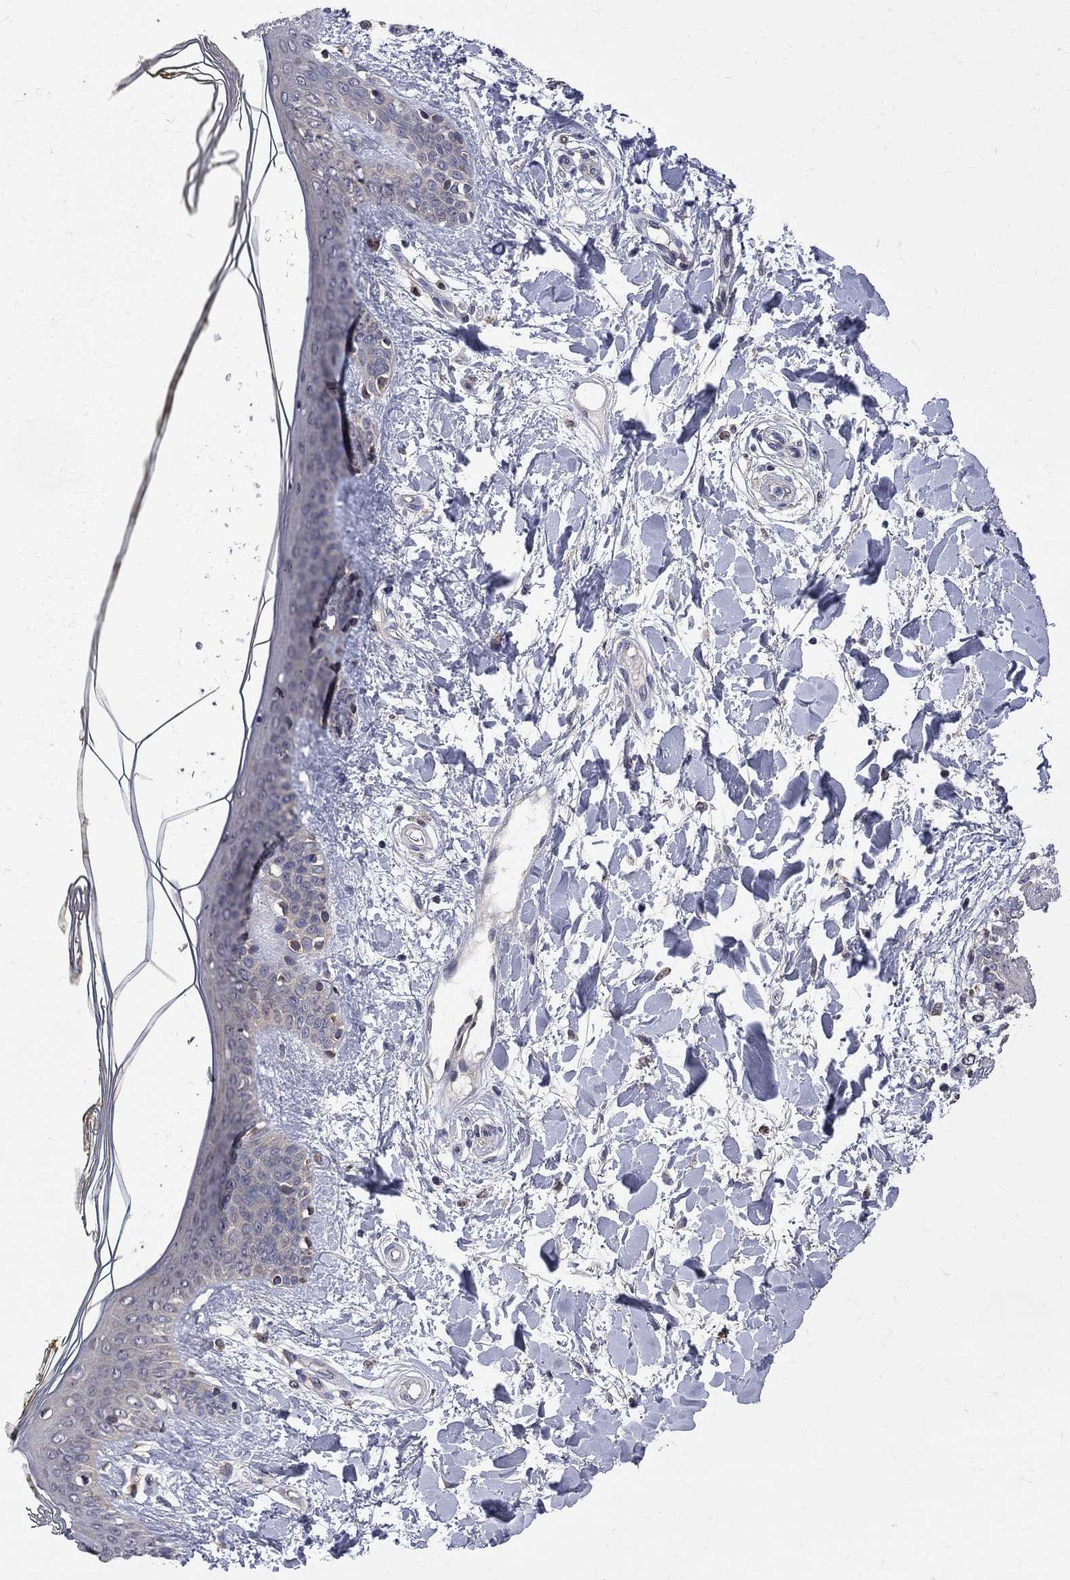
{"staining": {"intensity": "moderate", "quantity": "<25%", "location": "cytoplasmic/membranous"}, "tissue": "skin", "cell_type": "Fibroblasts", "image_type": "normal", "snomed": [{"axis": "morphology", "description": "Normal tissue, NOS"}, {"axis": "topography", "description": "Skin"}], "caption": "Benign skin displays moderate cytoplasmic/membranous staining in about <25% of fibroblasts.", "gene": "CNOT11", "patient": {"sex": "female", "age": 34}}